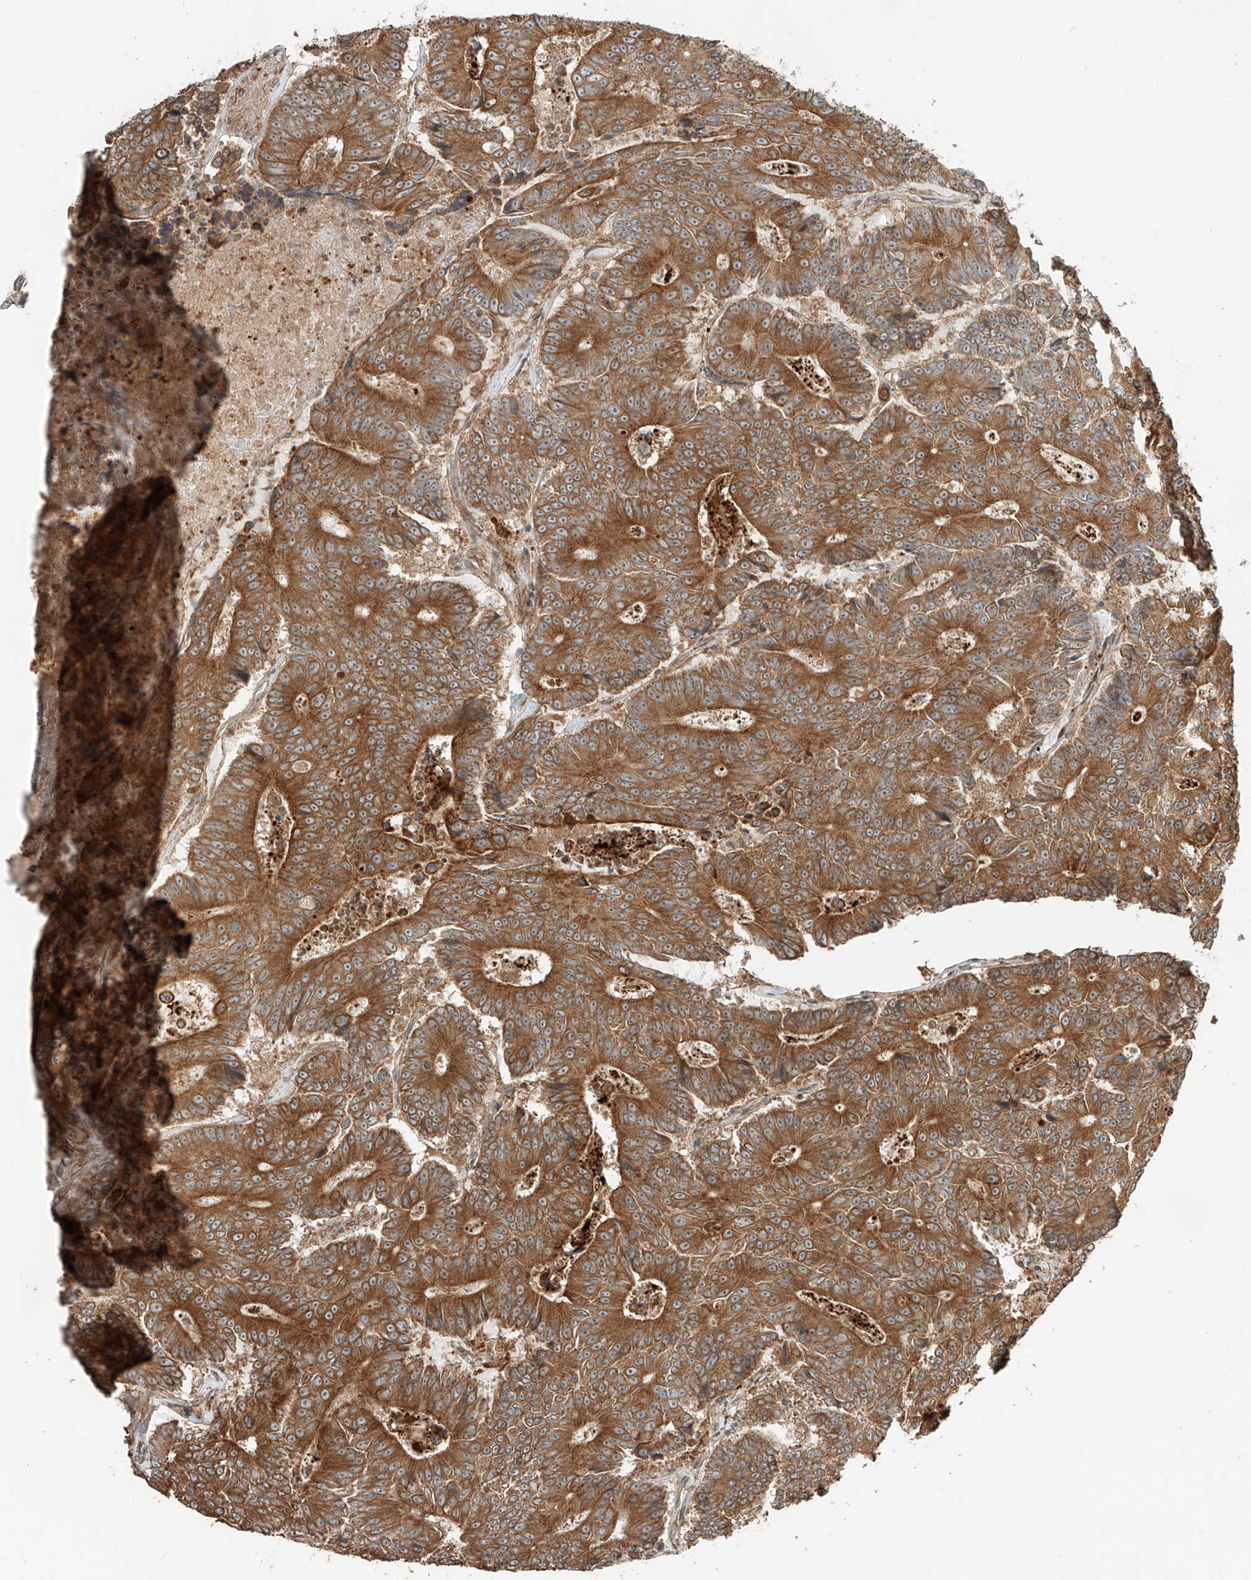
{"staining": {"intensity": "moderate", "quantity": ">75%", "location": "cytoplasmic/membranous"}, "tissue": "colorectal cancer", "cell_type": "Tumor cells", "image_type": "cancer", "snomed": [{"axis": "morphology", "description": "Adenocarcinoma, NOS"}, {"axis": "topography", "description": "Colon"}], "caption": "IHC histopathology image of human colorectal cancer stained for a protein (brown), which demonstrates medium levels of moderate cytoplasmic/membranous staining in about >75% of tumor cells.", "gene": "CEP162", "patient": {"sex": "male", "age": 83}}